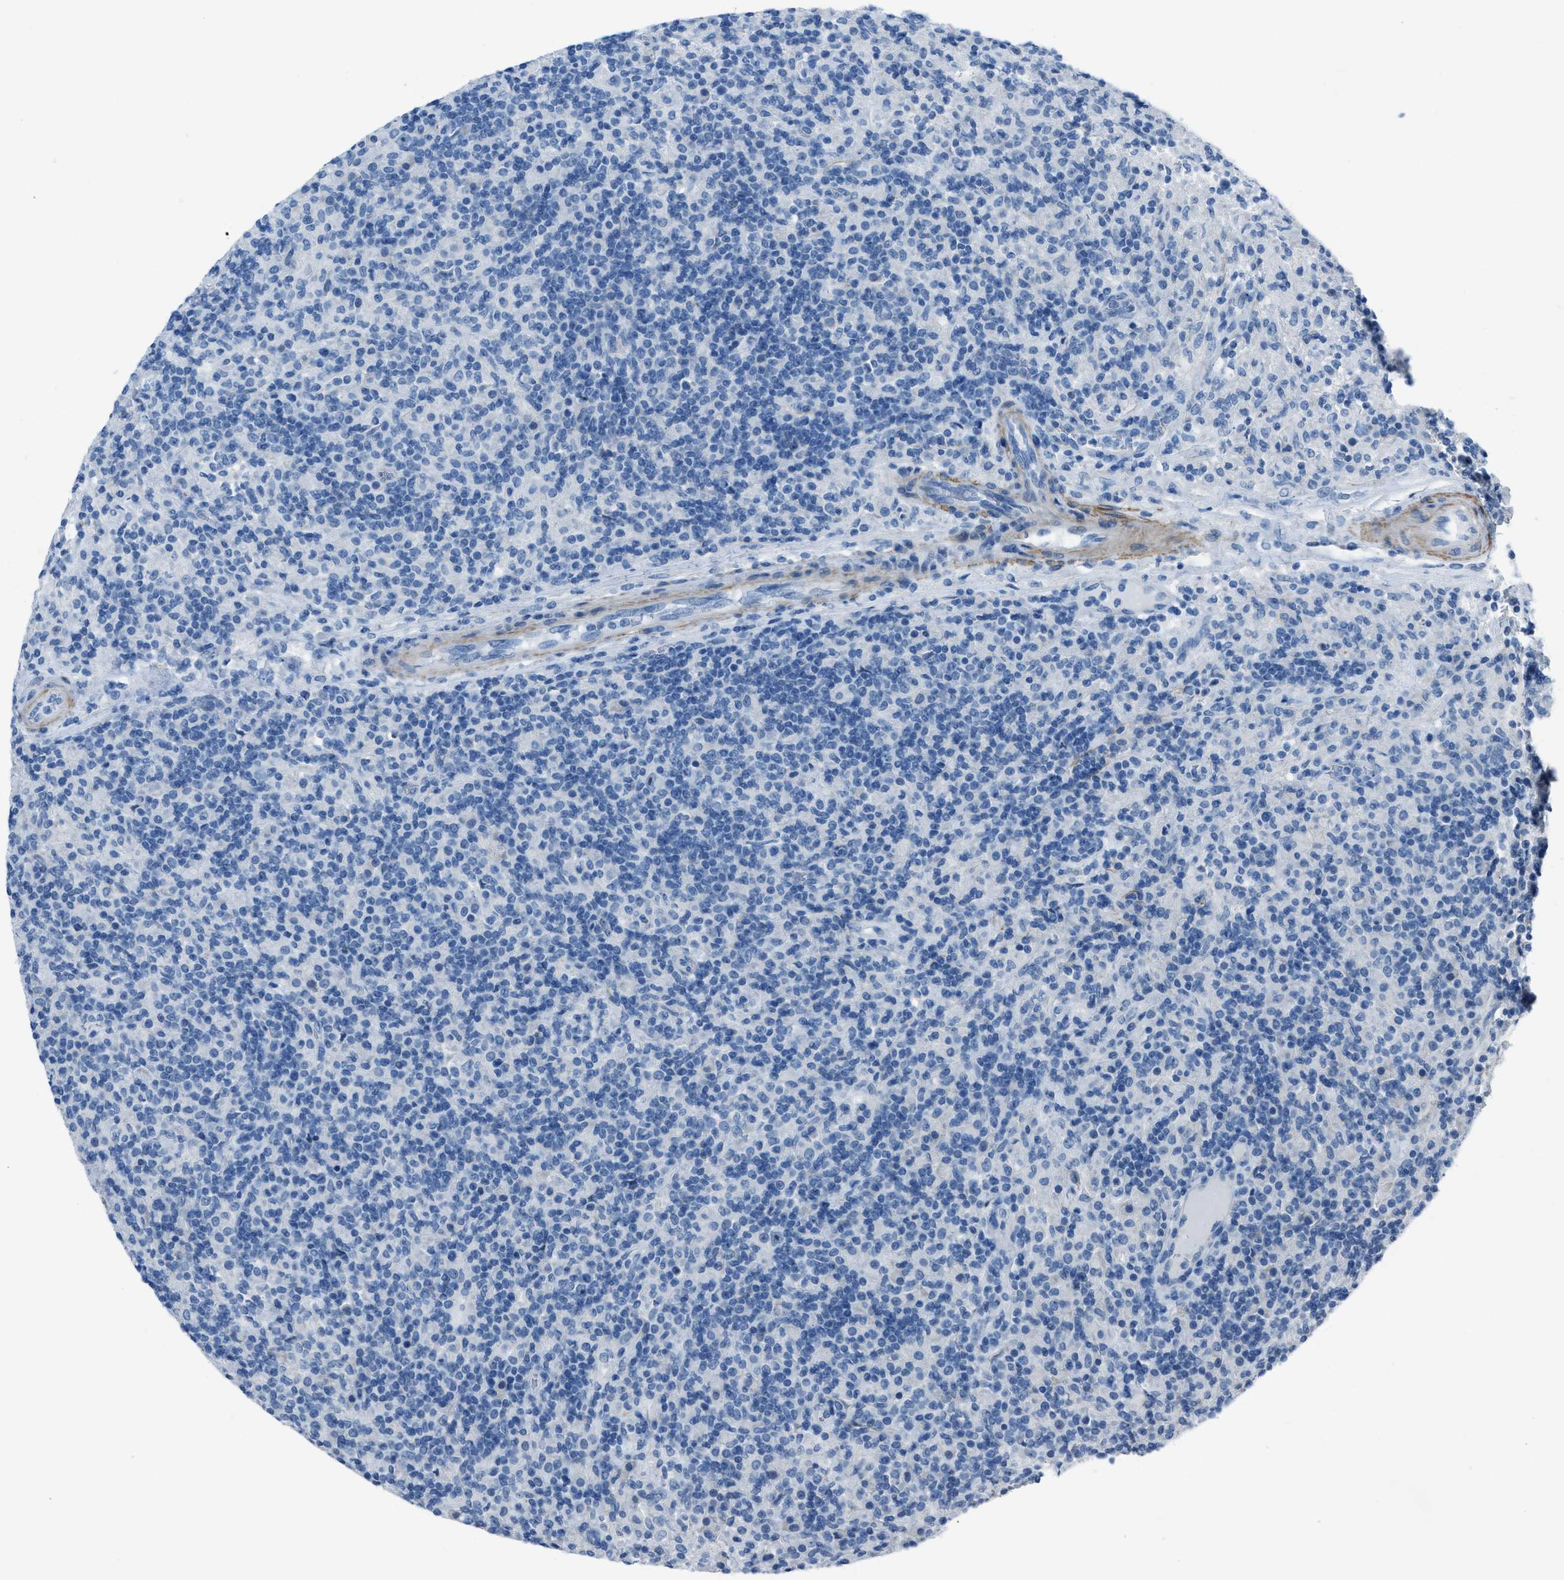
{"staining": {"intensity": "negative", "quantity": "none", "location": "none"}, "tissue": "lymphoma", "cell_type": "Tumor cells", "image_type": "cancer", "snomed": [{"axis": "morphology", "description": "Hodgkin's disease, NOS"}, {"axis": "topography", "description": "Lymph node"}], "caption": "An immunohistochemistry histopathology image of lymphoma is shown. There is no staining in tumor cells of lymphoma.", "gene": "SPATC1L", "patient": {"sex": "male", "age": 70}}